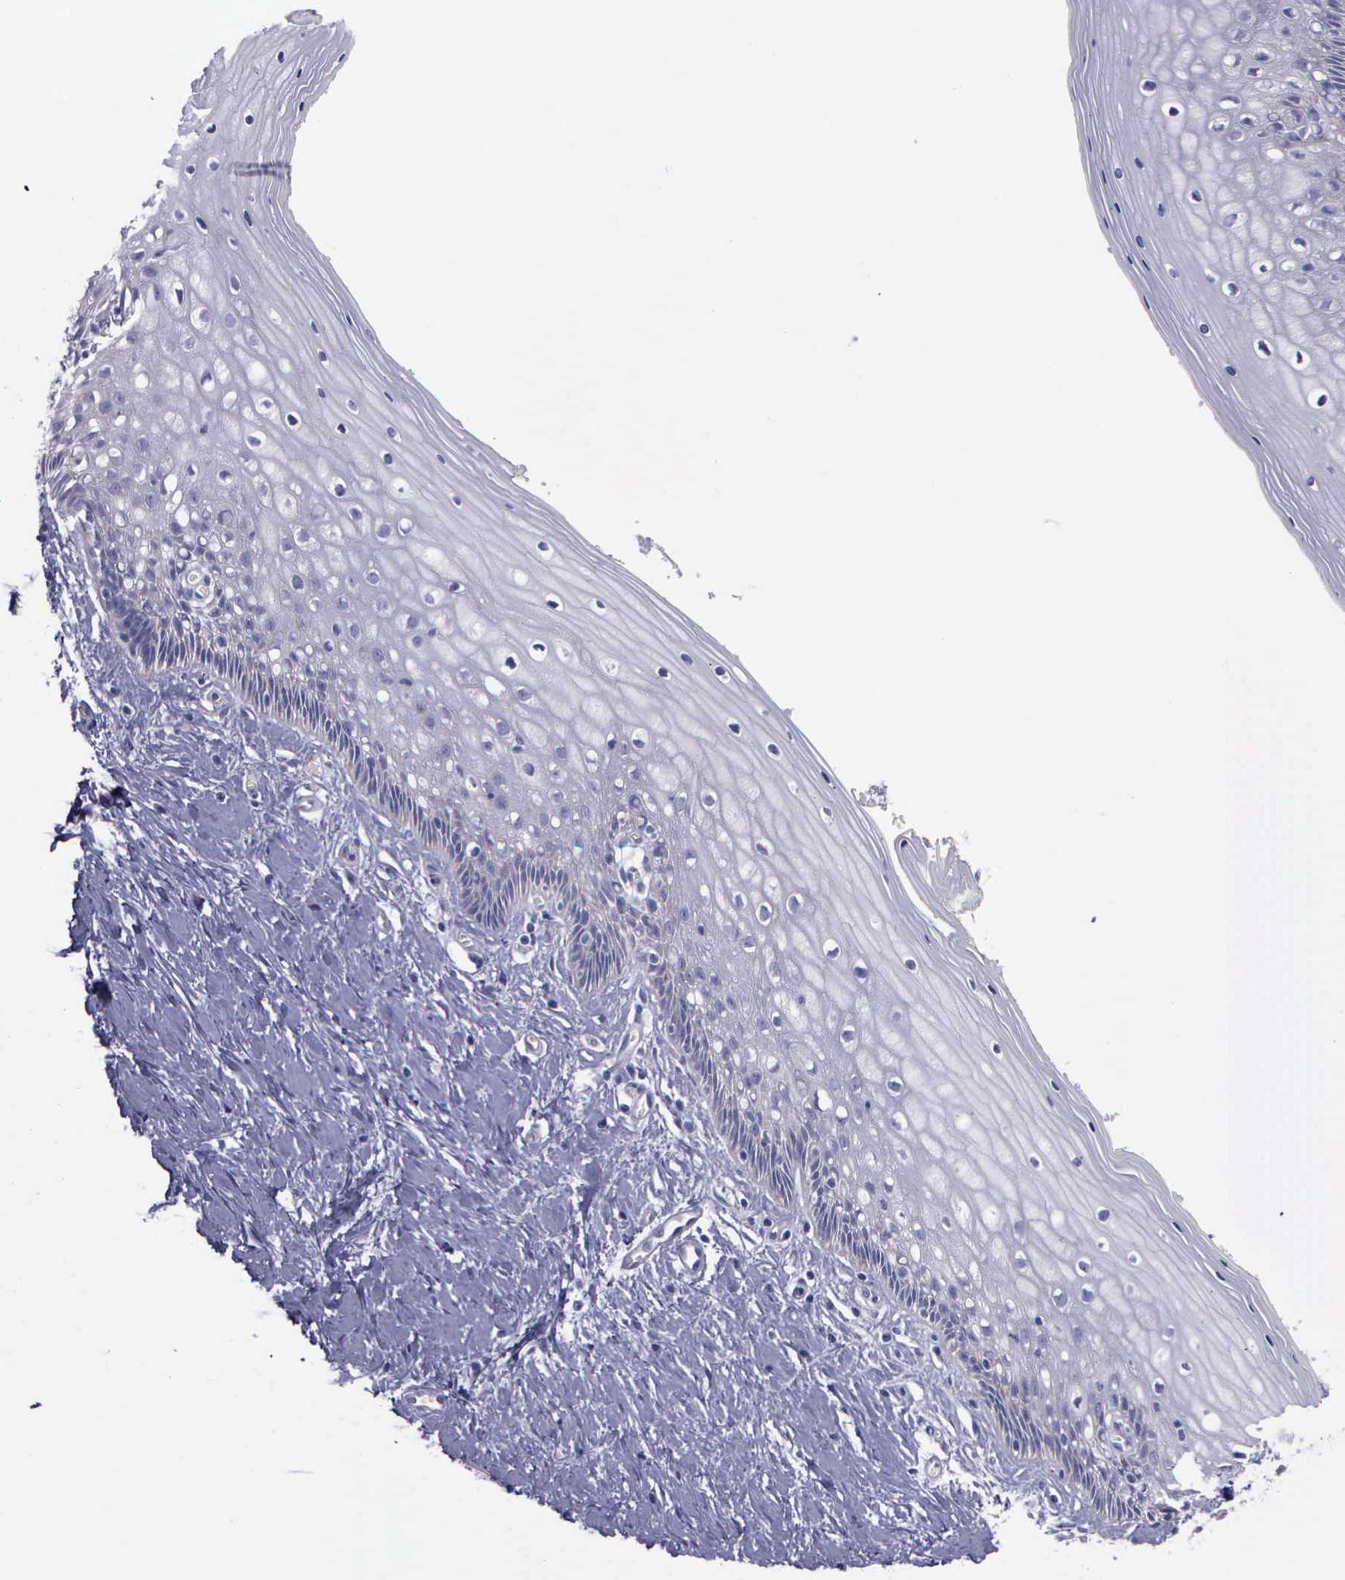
{"staining": {"intensity": "weak", "quantity": "<25%", "location": "cytoplasmic/membranous"}, "tissue": "vagina", "cell_type": "Squamous epithelial cells", "image_type": "normal", "snomed": [{"axis": "morphology", "description": "Normal tissue, NOS"}, {"axis": "topography", "description": "Vagina"}], "caption": "Immunohistochemistry photomicrograph of unremarkable vagina stained for a protein (brown), which shows no expression in squamous epithelial cells. Nuclei are stained in blue.", "gene": "SYNJ2BP", "patient": {"sex": "female", "age": 46}}